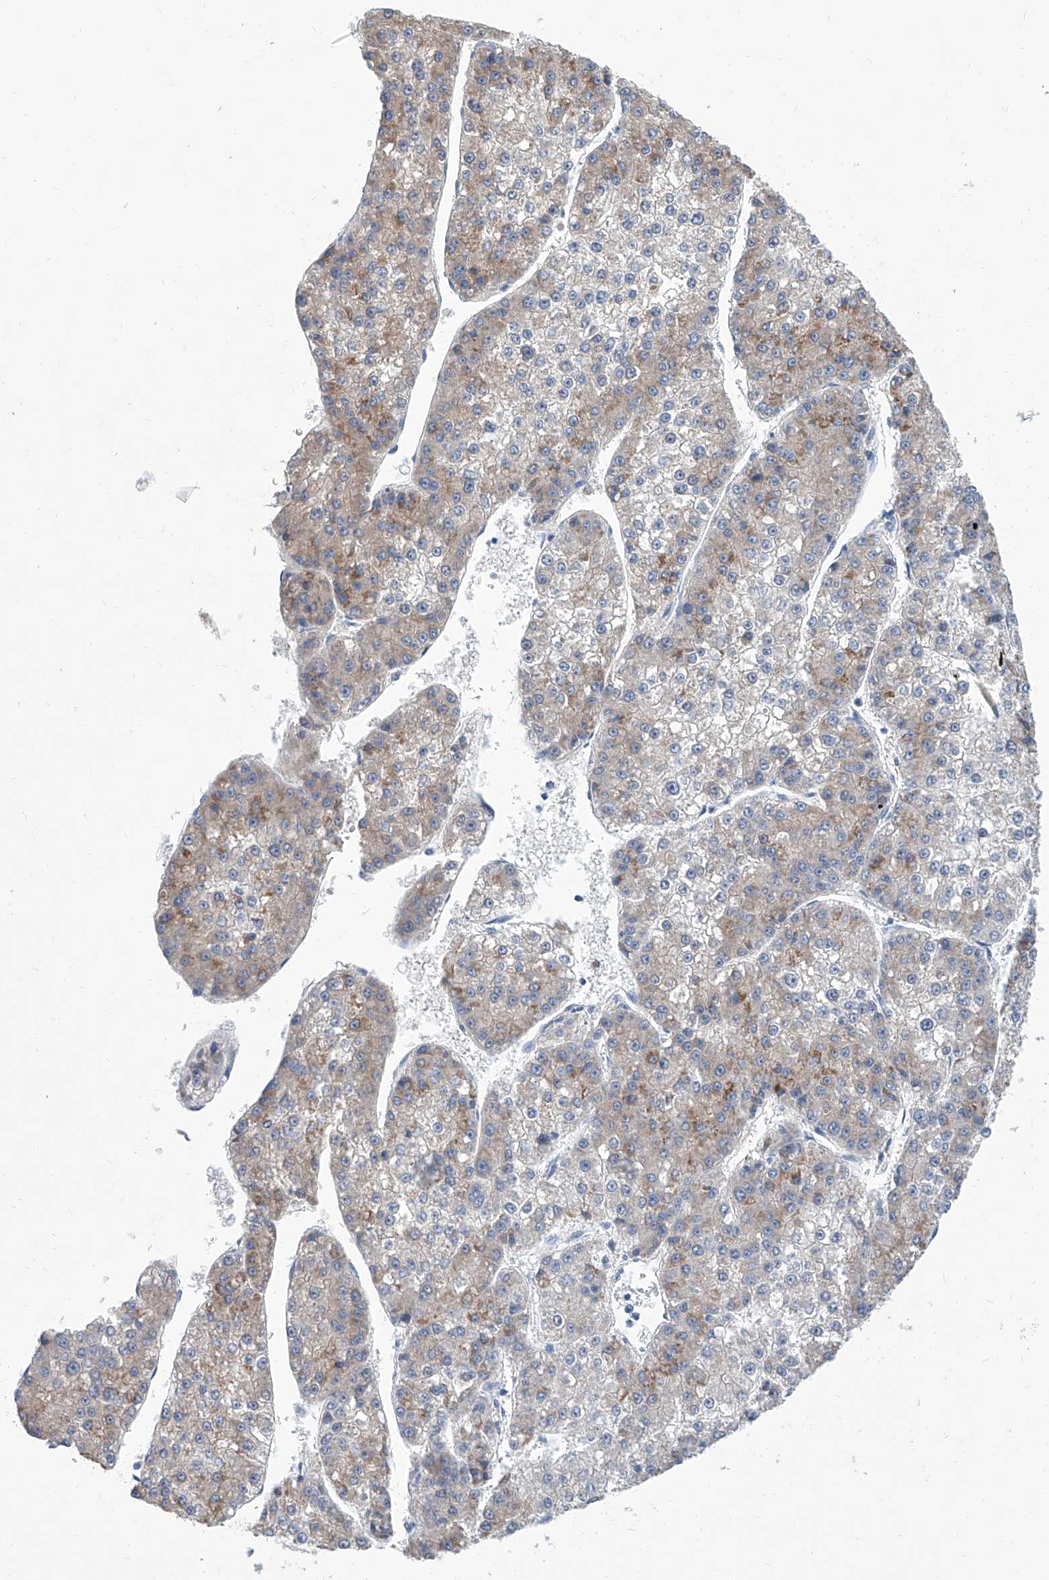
{"staining": {"intensity": "moderate", "quantity": "<25%", "location": "cytoplasmic/membranous"}, "tissue": "liver cancer", "cell_type": "Tumor cells", "image_type": "cancer", "snomed": [{"axis": "morphology", "description": "Carcinoma, Hepatocellular, NOS"}, {"axis": "topography", "description": "Liver"}], "caption": "The micrograph demonstrates a brown stain indicating the presence of a protein in the cytoplasmic/membranous of tumor cells in liver cancer.", "gene": "ZNF519", "patient": {"sex": "female", "age": 73}}